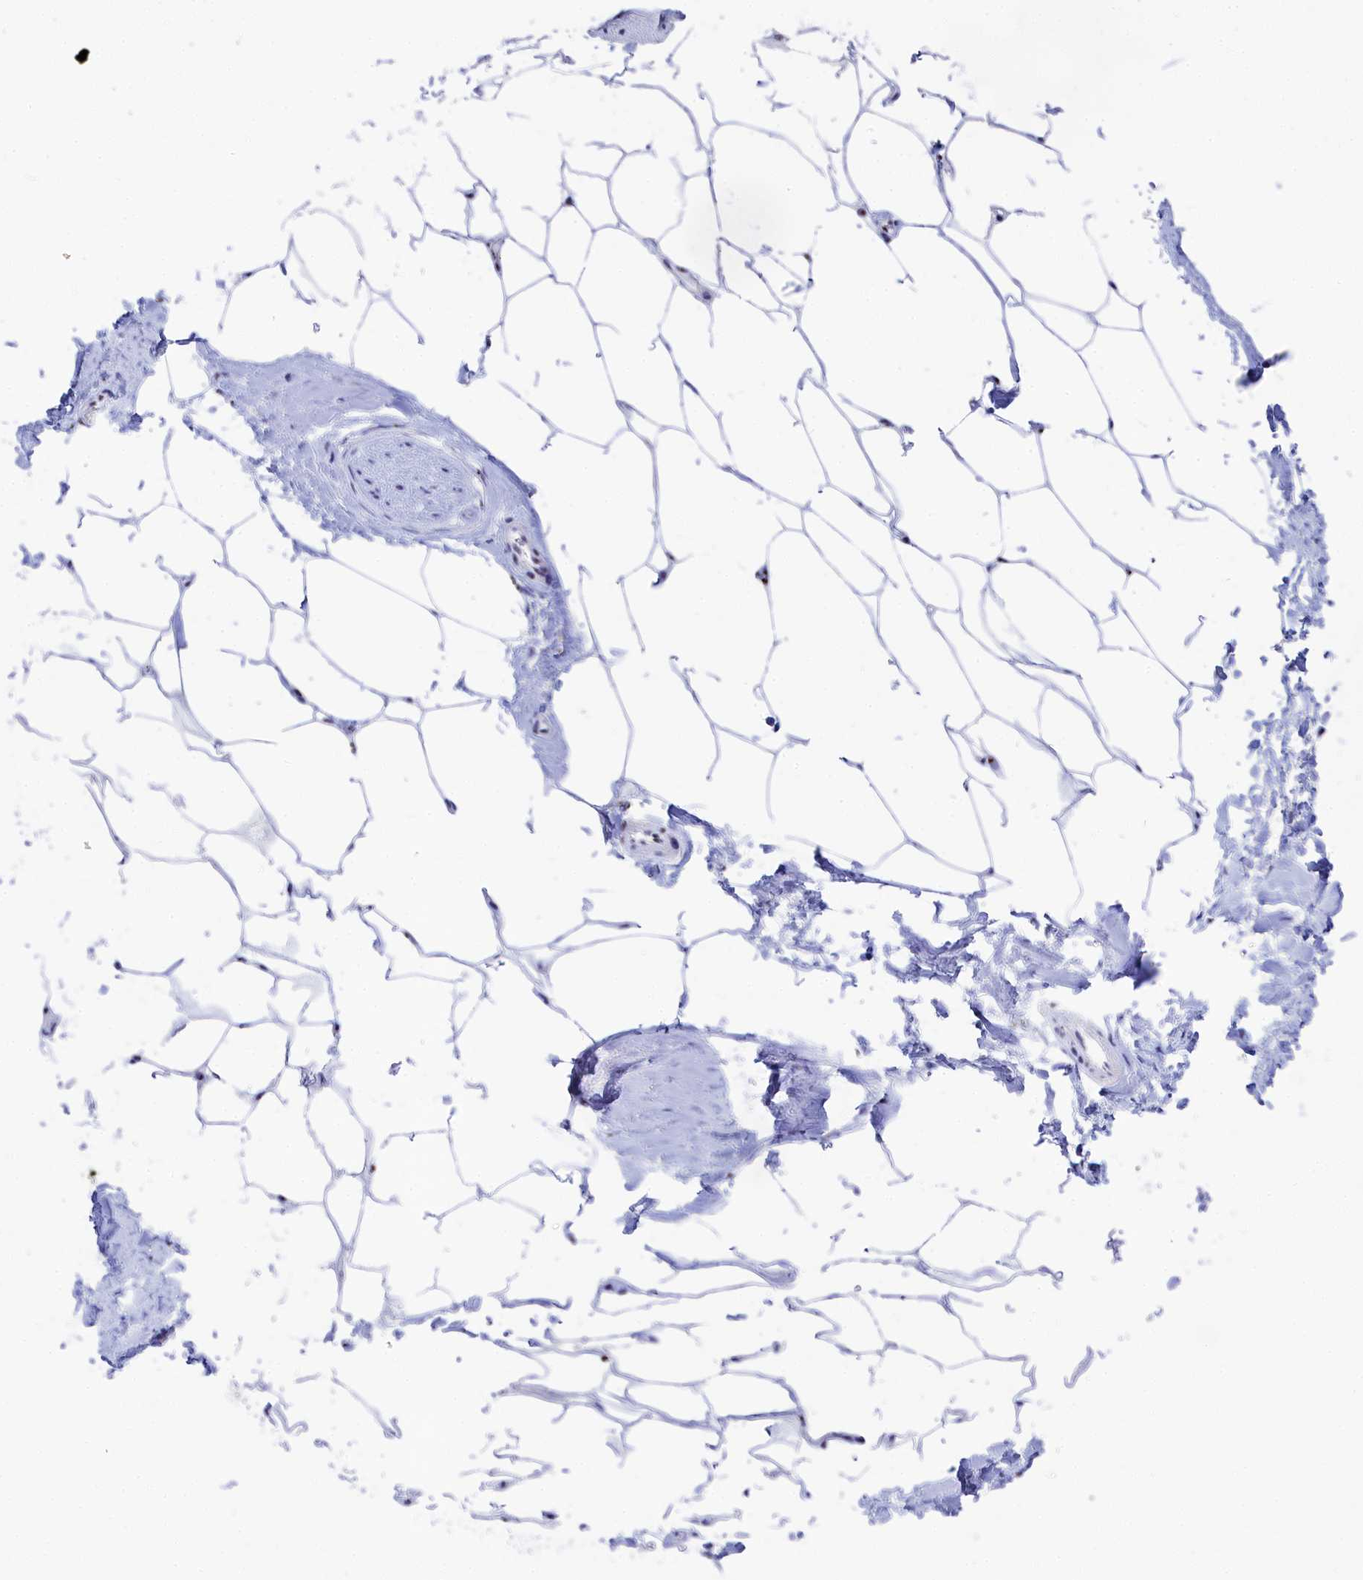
{"staining": {"intensity": "moderate", "quantity": ">75%", "location": "nuclear"}, "tissue": "adipose tissue", "cell_type": "Adipocytes", "image_type": "normal", "snomed": [{"axis": "morphology", "description": "Normal tissue, NOS"}, {"axis": "morphology", "description": "Adenocarcinoma, Low grade"}, {"axis": "topography", "description": "Prostate"}, {"axis": "topography", "description": "Peripheral nerve tissue"}], "caption": "IHC (DAB) staining of benign human adipose tissue exhibits moderate nuclear protein expression in approximately >75% of adipocytes. (Brightfield microscopy of DAB IHC at high magnification).", "gene": "RSL1D1", "patient": {"sex": "male", "age": 63}}